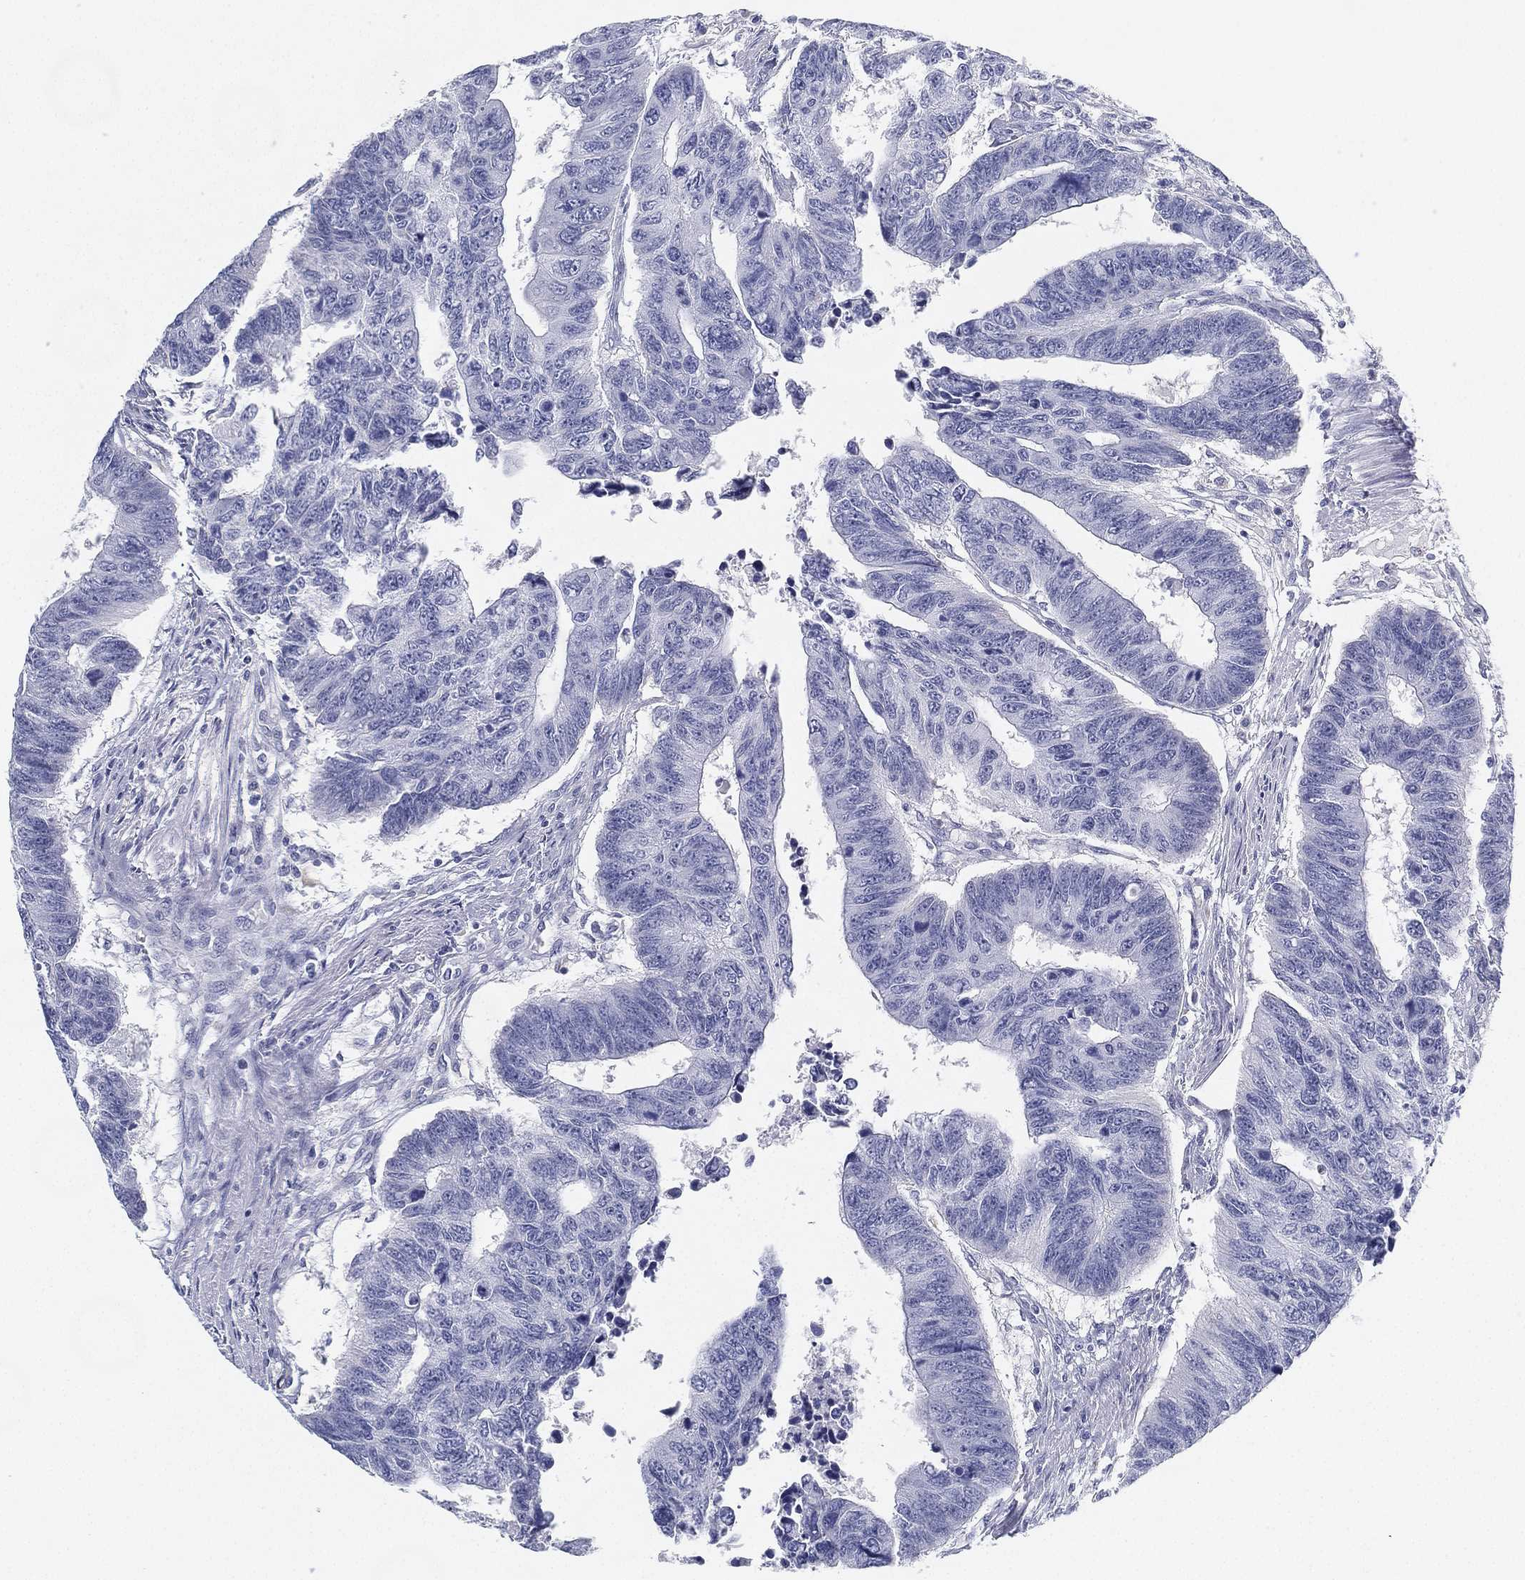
{"staining": {"intensity": "negative", "quantity": "none", "location": "none"}, "tissue": "colorectal cancer", "cell_type": "Tumor cells", "image_type": "cancer", "snomed": [{"axis": "morphology", "description": "Adenocarcinoma, NOS"}, {"axis": "topography", "description": "Rectum"}], "caption": "Image shows no significant protein expression in tumor cells of adenocarcinoma (colorectal).", "gene": "GPR61", "patient": {"sex": "female", "age": 85}}